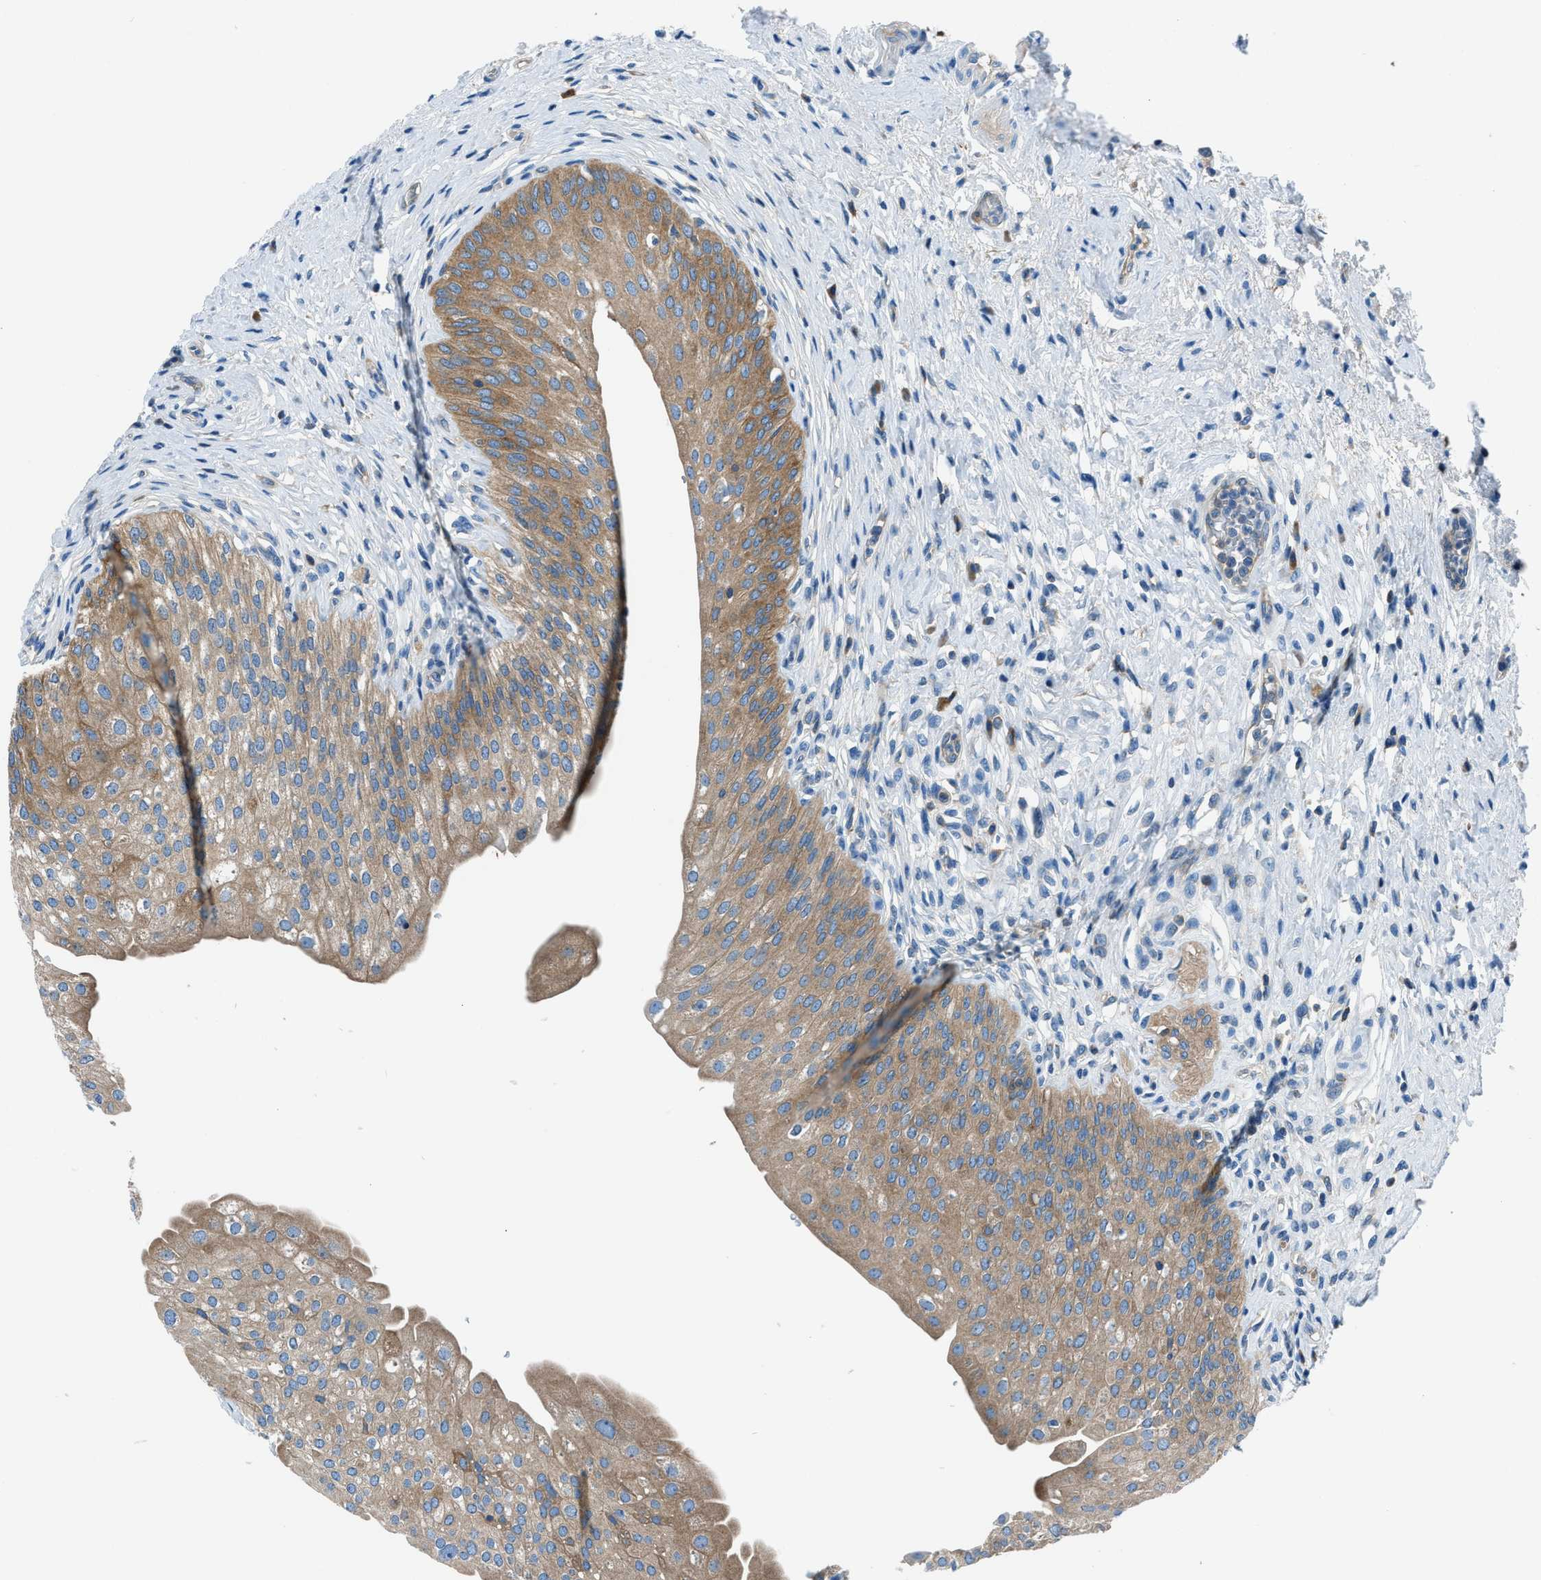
{"staining": {"intensity": "moderate", "quantity": ">75%", "location": "cytoplasmic/membranous"}, "tissue": "urinary bladder", "cell_type": "Urothelial cells", "image_type": "normal", "snomed": [{"axis": "morphology", "description": "Normal tissue, NOS"}, {"axis": "topography", "description": "Urinary bladder"}], "caption": "Urinary bladder stained with DAB immunohistochemistry (IHC) exhibits medium levels of moderate cytoplasmic/membranous positivity in about >75% of urothelial cells. The staining is performed using DAB (3,3'-diaminobenzidine) brown chromogen to label protein expression. The nuclei are counter-stained blue using hematoxylin.", "gene": "SARS1", "patient": {"sex": "male", "age": 46}}